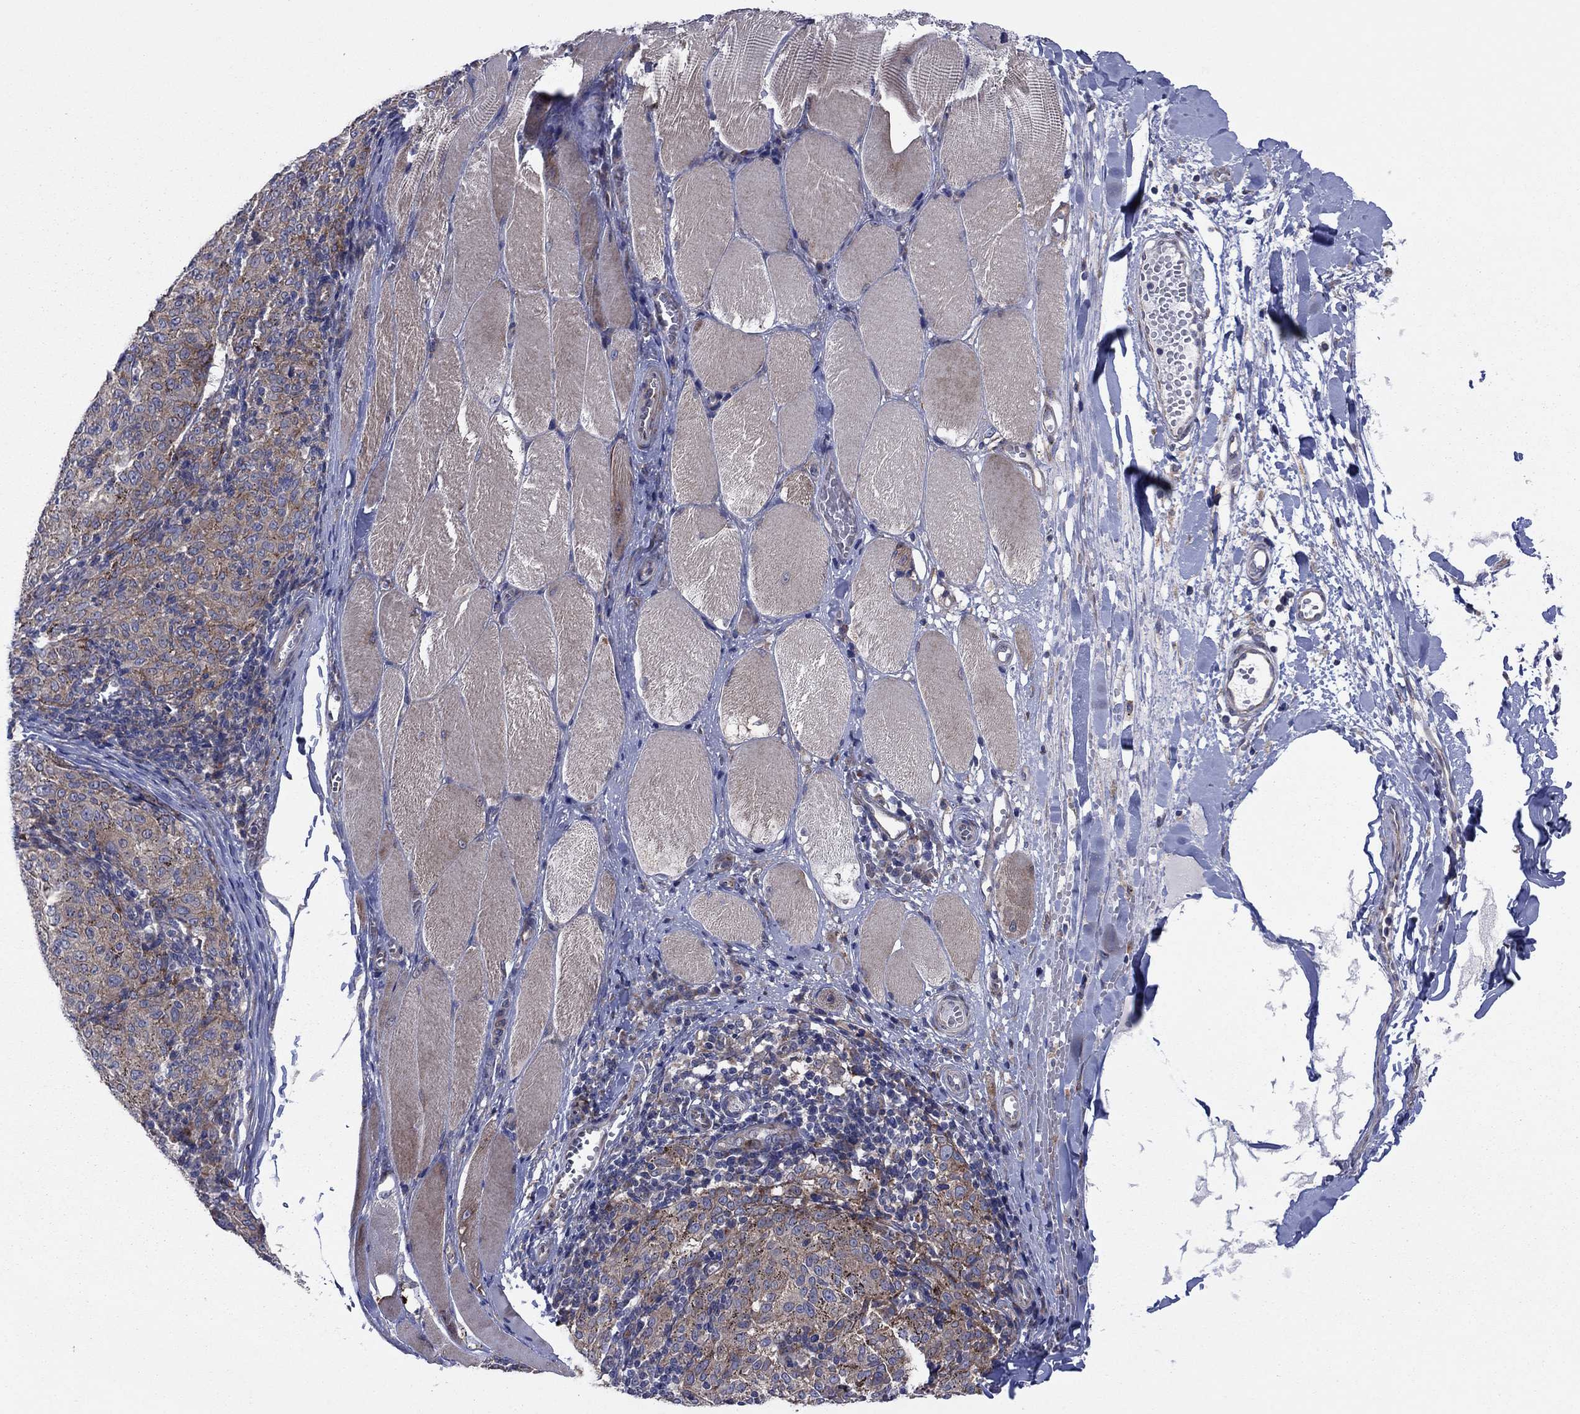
{"staining": {"intensity": "moderate", "quantity": "<25%", "location": "cytoplasmic/membranous"}, "tissue": "melanoma", "cell_type": "Tumor cells", "image_type": "cancer", "snomed": [{"axis": "morphology", "description": "Malignant melanoma, NOS"}, {"axis": "topography", "description": "Skin"}], "caption": "Immunohistochemistry of malignant melanoma reveals low levels of moderate cytoplasmic/membranous positivity in approximately <25% of tumor cells.", "gene": "GPR155", "patient": {"sex": "female", "age": 72}}